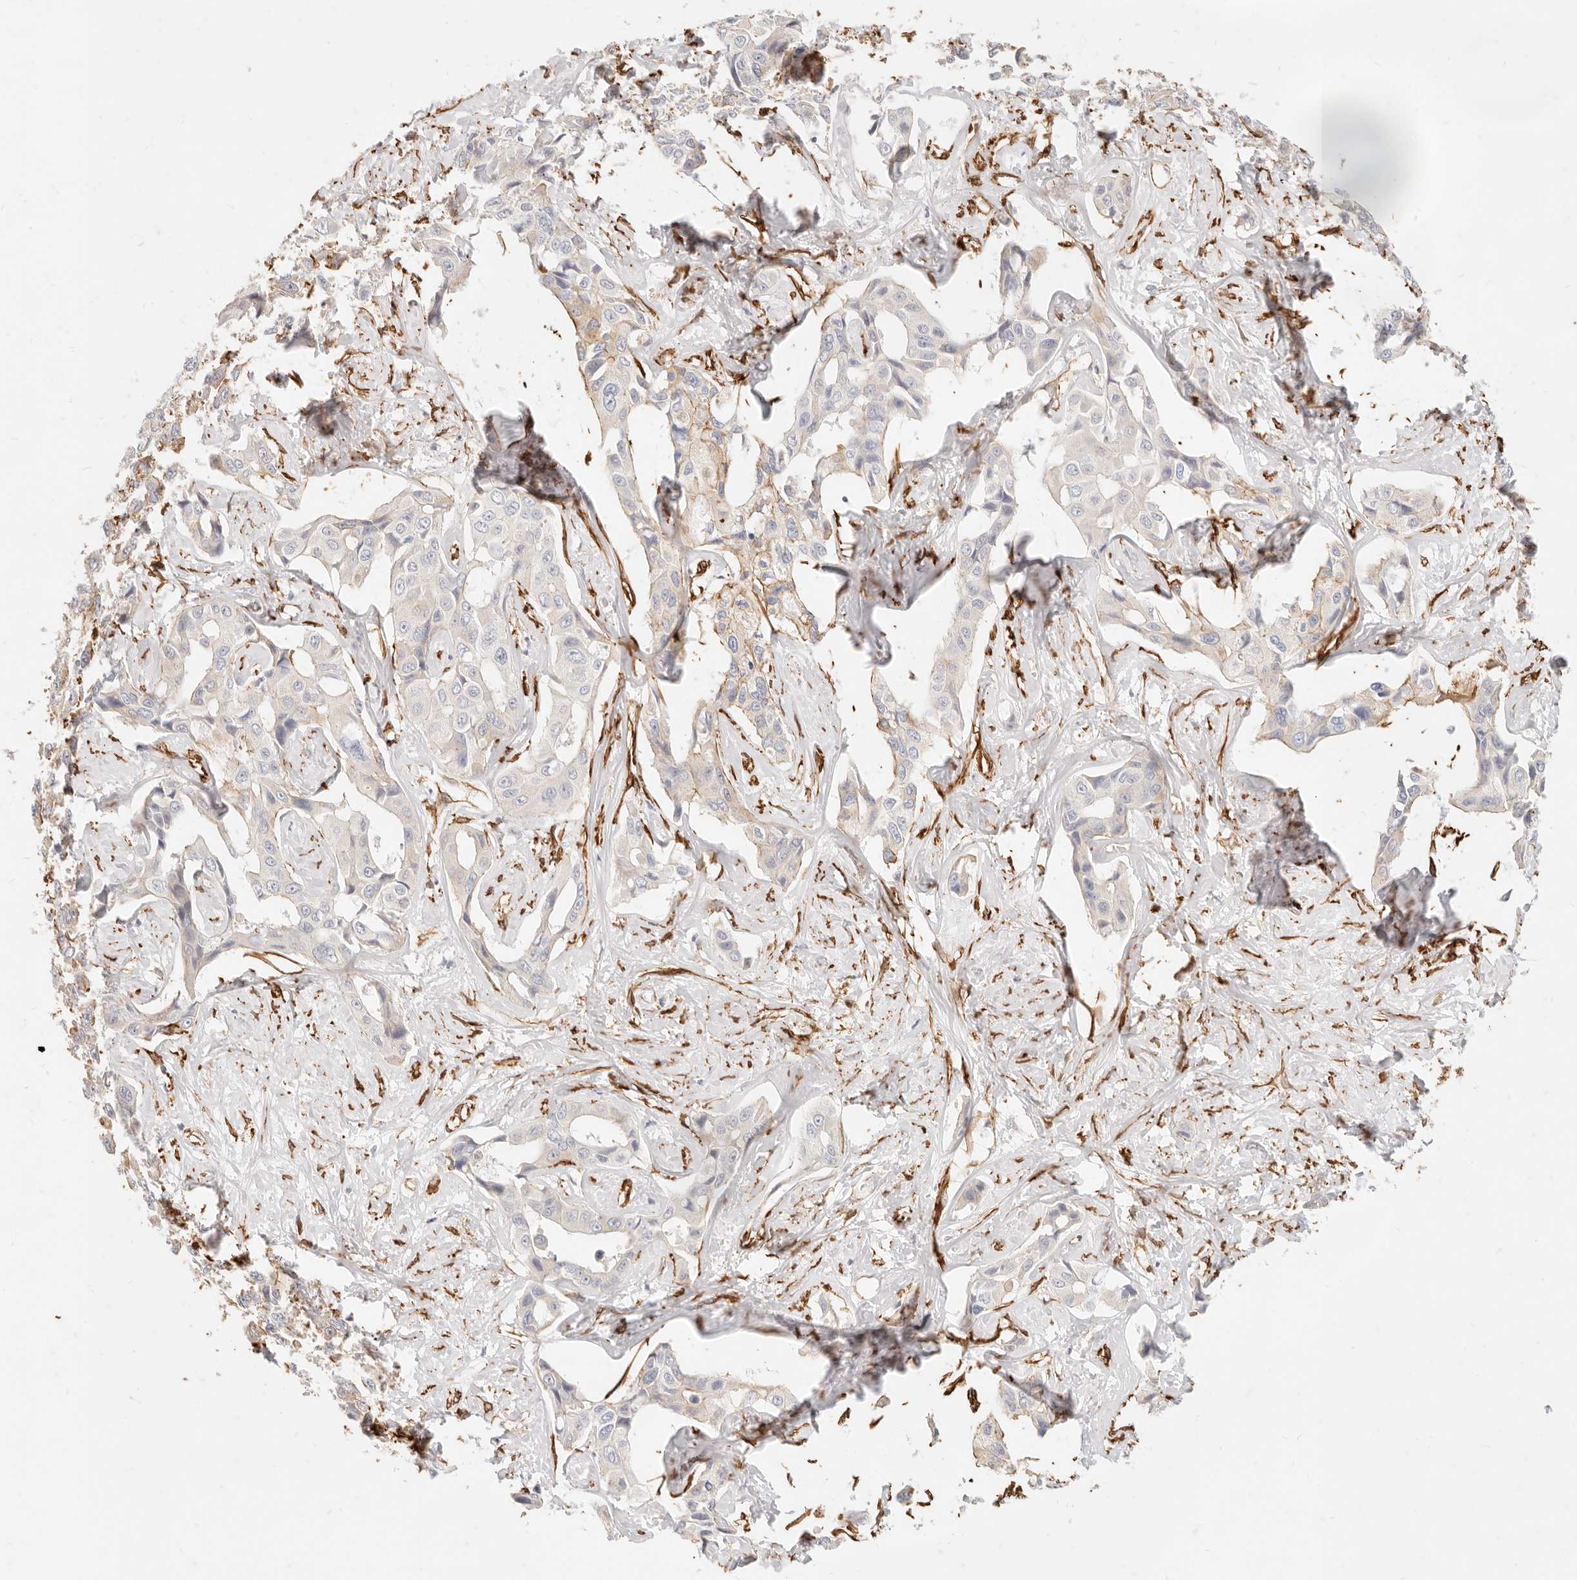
{"staining": {"intensity": "negative", "quantity": "none", "location": "none"}, "tissue": "liver cancer", "cell_type": "Tumor cells", "image_type": "cancer", "snomed": [{"axis": "morphology", "description": "Cholangiocarcinoma"}, {"axis": "topography", "description": "Liver"}], "caption": "IHC photomicrograph of human liver cancer stained for a protein (brown), which exhibits no staining in tumor cells.", "gene": "TMTC2", "patient": {"sex": "male", "age": 59}}